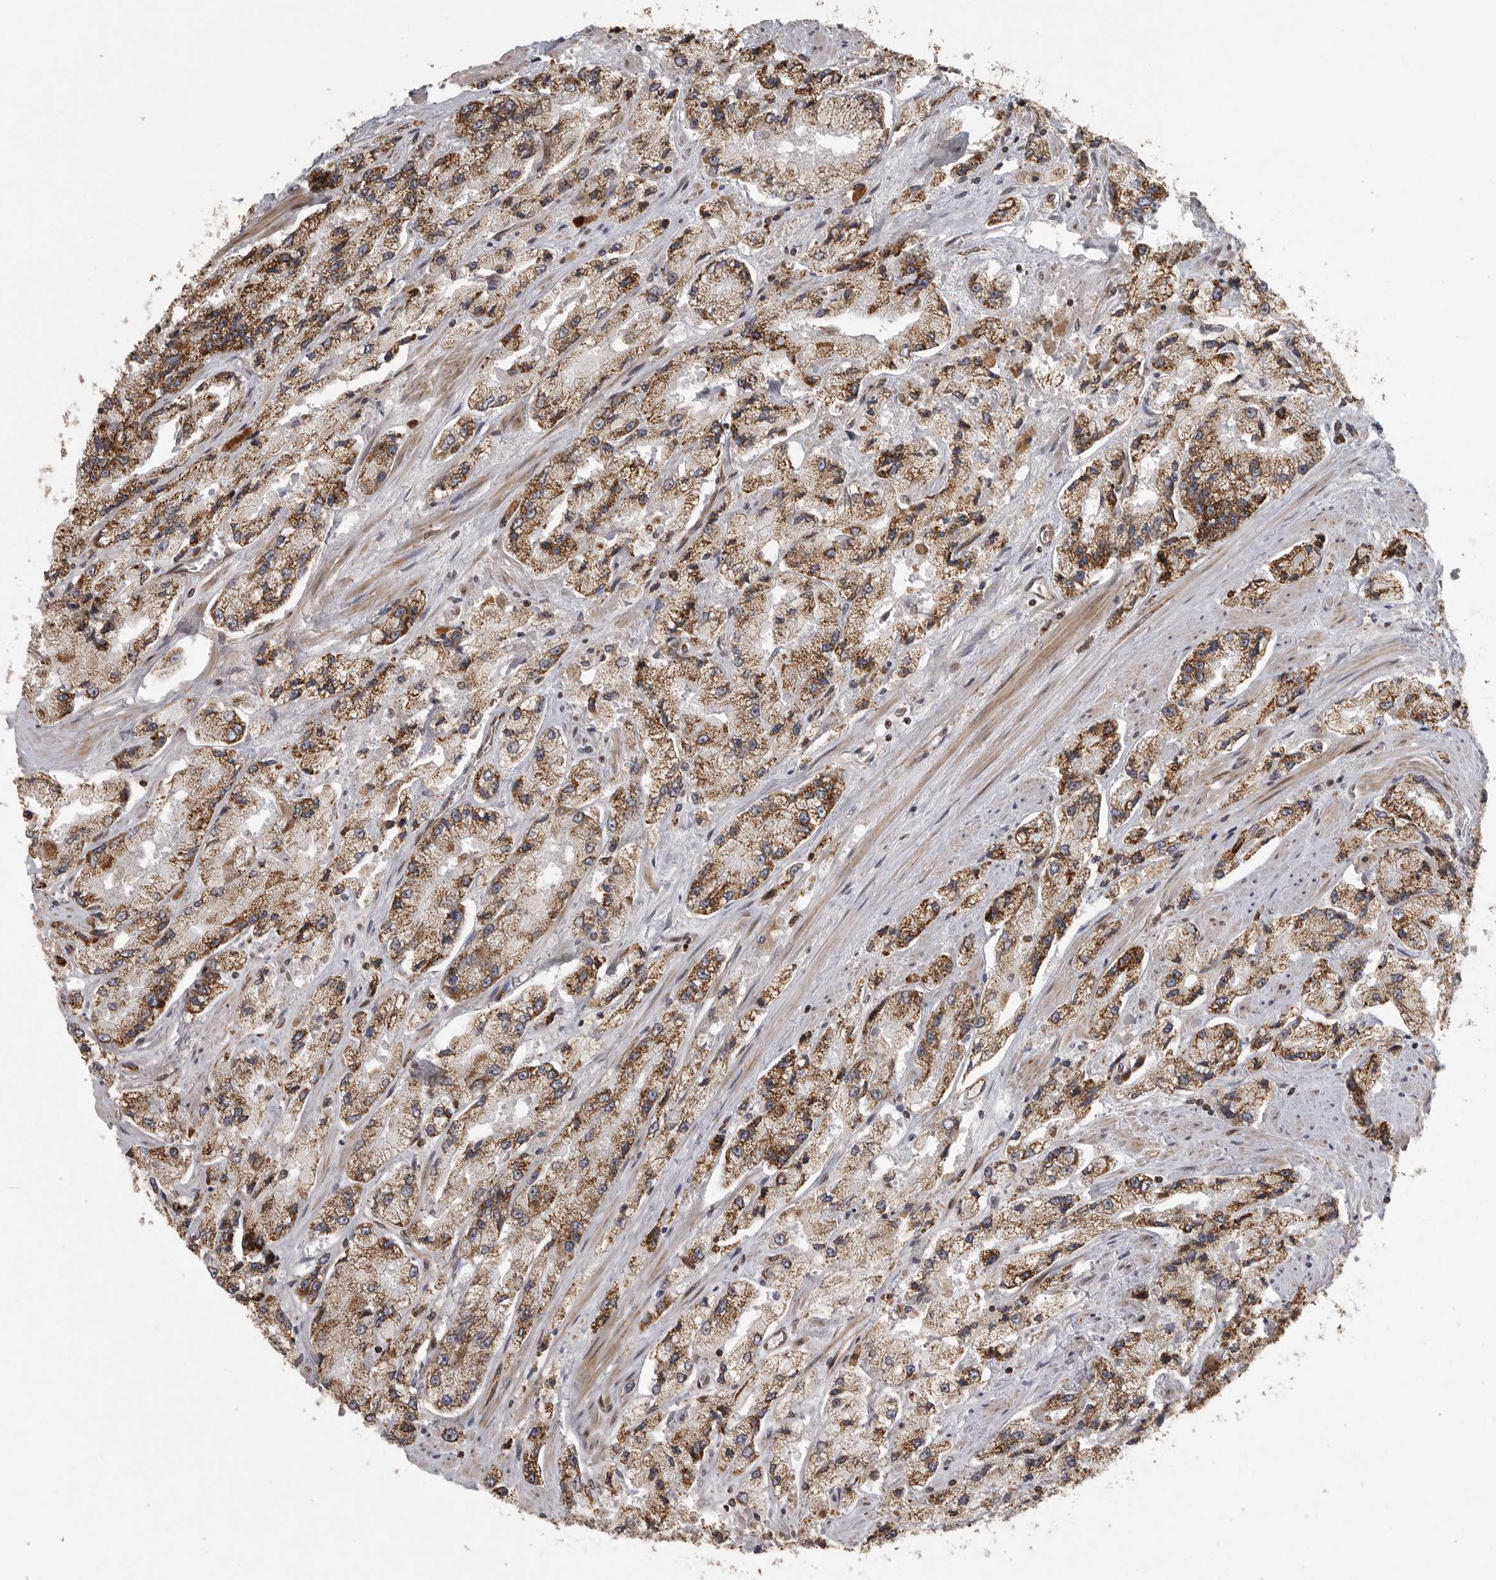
{"staining": {"intensity": "strong", "quantity": ">75%", "location": "cytoplasmic/membranous"}, "tissue": "prostate cancer", "cell_type": "Tumor cells", "image_type": "cancer", "snomed": [{"axis": "morphology", "description": "Adenocarcinoma, High grade"}, {"axis": "topography", "description": "Prostate"}], "caption": "Tumor cells exhibit strong cytoplasmic/membranous positivity in approximately >75% of cells in prostate cancer (adenocarcinoma (high-grade)).", "gene": "NARS2", "patient": {"sex": "male", "age": 58}}